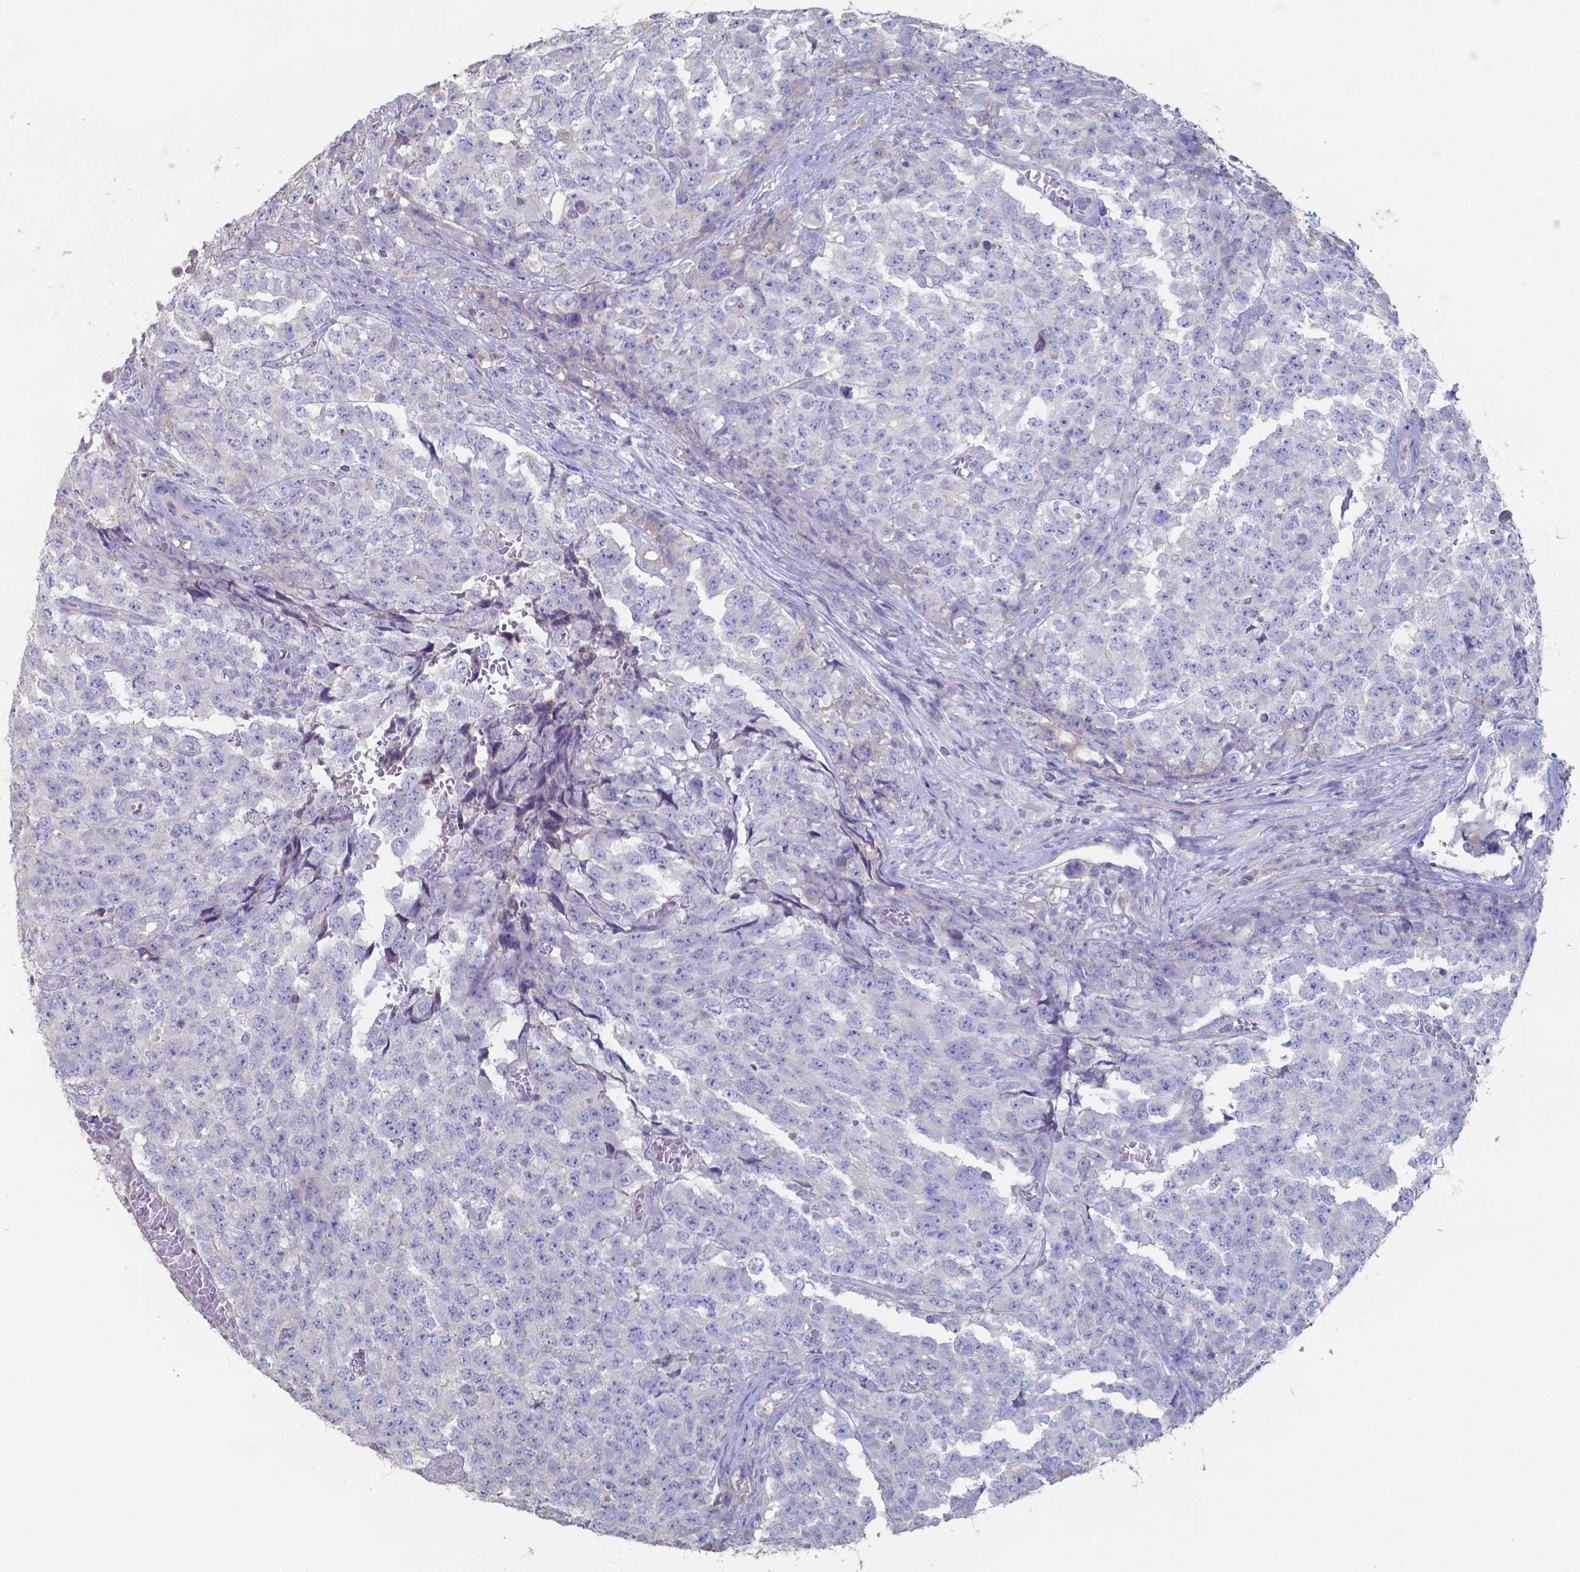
{"staining": {"intensity": "negative", "quantity": "none", "location": "none"}, "tissue": "testis cancer", "cell_type": "Tumor cells", "image_type": "cancer", "snomed": [{"axis": "morphology", "description": "Carcinoma, Embryonal, NOS"}, {"axis": "topography", "description": "Testis"}], "caption": "IHC micrograph of neoplastic tissue: human testis cancer (embryonal carcinoma) stained with DAB shows no significant protein positivity in tumor cells.", "gene": "FOXJ1", "patient": {"sex": "male", "age": 23}}